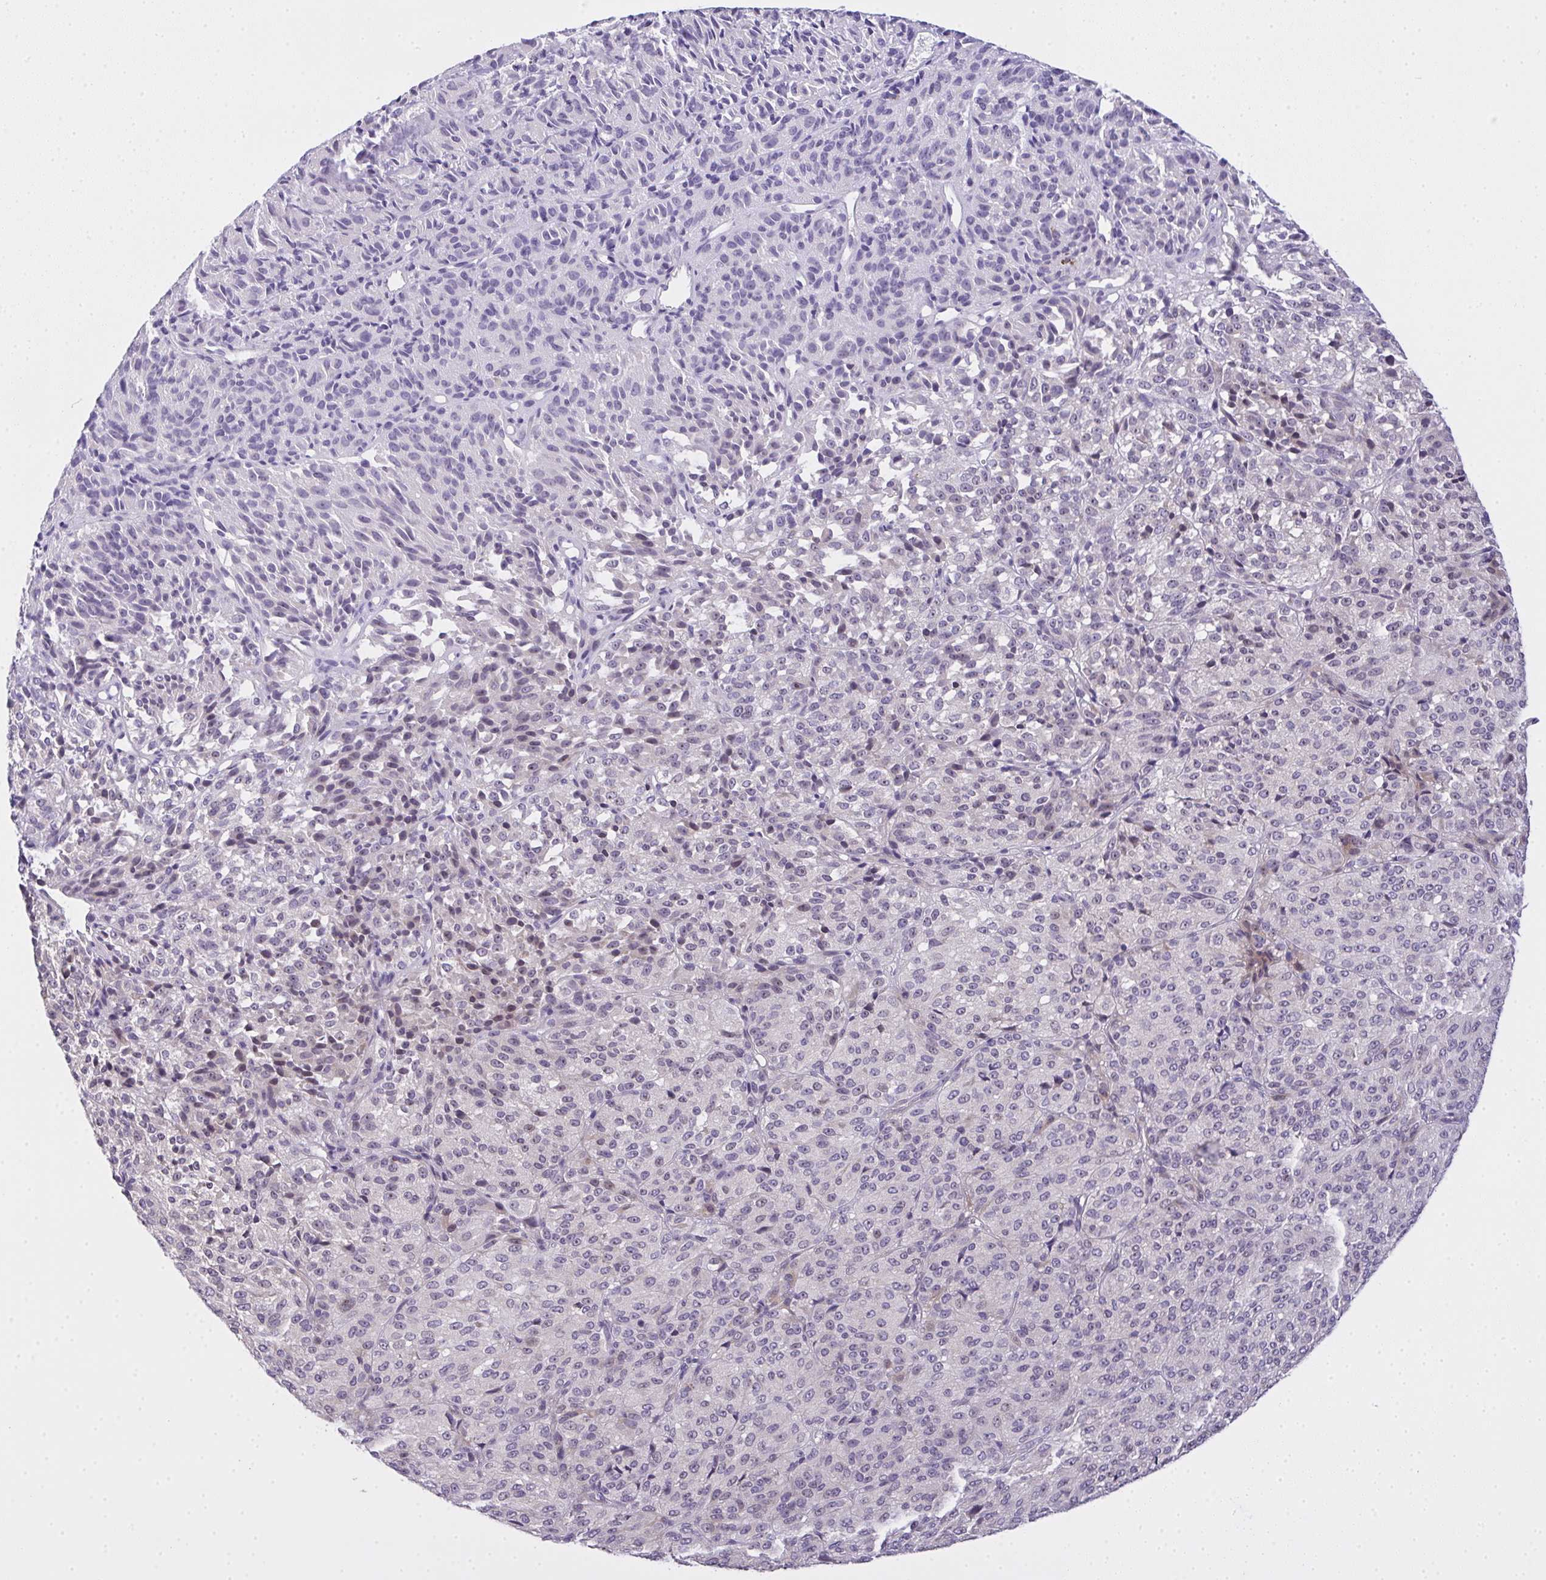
{"staining": {"intensity": "negative", "quantity": "none", "location": "none"}, "tissue": "melanoma", "cell_type": "Tumor cells", "image_type": "cancer", "snomed": [{"axis": "morphology", "description": "Malignant melanoma, Metastatic site"}, {"axis": "topography", "description": "Brain"}], "caption": "Immunohistochemistry image of malignant melanoma (metastatic site) stained for a protein (brown), which reveals no expression in tumor cells.", "gene": "NT5C1A", "patient": {"sex": "female", "age": 56}}